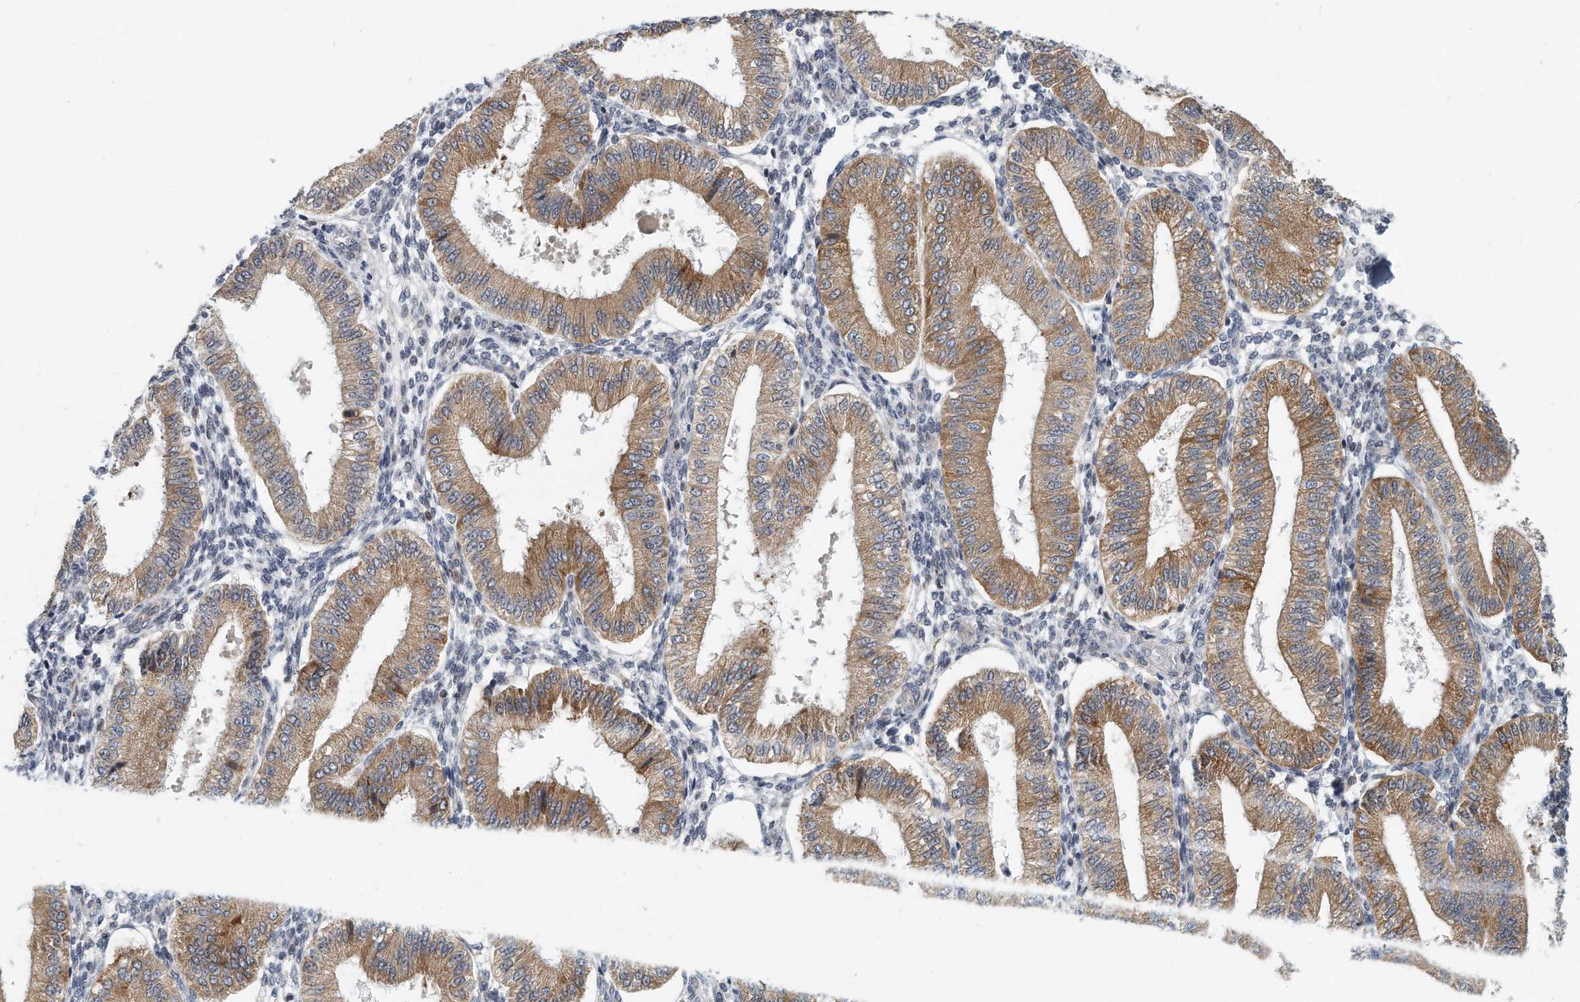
{"staining": {"intensity": "weak", "quantity": "<25%", "location": "cytoplasmic/membranous"}, "tissue": "endometrium", "cell_type": "Cells in endometrial stroma", "image_type": "normal", "snomed": [{"axis": "morphology", "description": "Normal tissue, NOS"}, {"axis": "topography", "description": "Endometrium"}], "caption": "DAB (3,3'-diaminobenzidine) immunohistochemical staining of benign endometrium shows no significant staining in cells in endometrial stroma.", "gene": "VLDLR", "patient": {"sex": "female", "age": 39}}